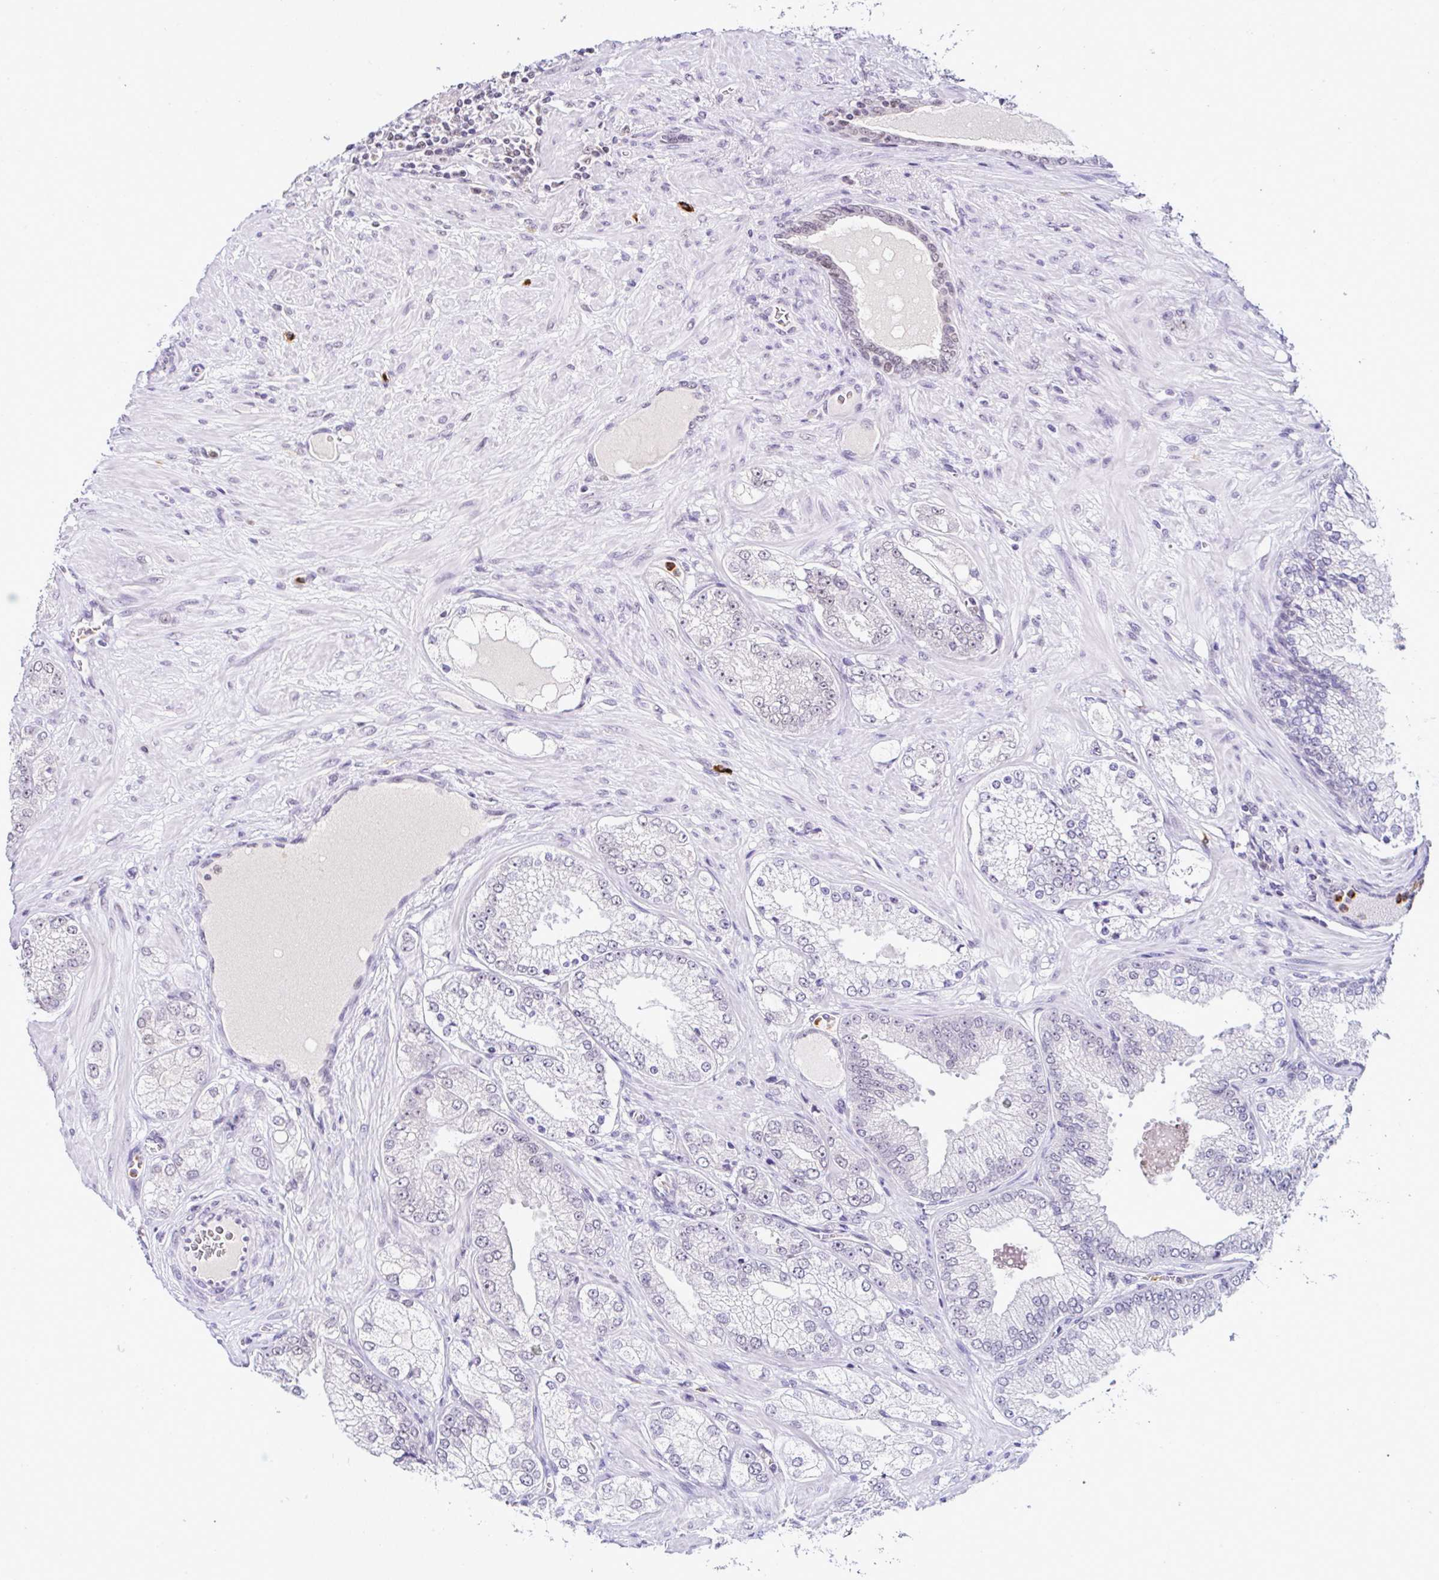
{"staining": {"intensity": "weak", "quantity": "<25%", "location": "nuclear"}, "tissue": "prostate cancer", "cell_type": "Tumor cells", "image_type": "cancer", "snomed": [{"axis": "morphology", "description": "Normal tissue, NOS"}, {"axis": "morphology", "description": "Adenocarcinoma, High grade"}, {"axis": "topography", "description": "Prostate"}, {"axis": "topography", "description": "Peripheral nerve tissue"}], "caption": "Tumor cells show no significant protein expression in prostate cancer (adenocarcinoma (high-grade)).", "gene": "PTPN2", "patient": {"sex": "male", "age": 68}}